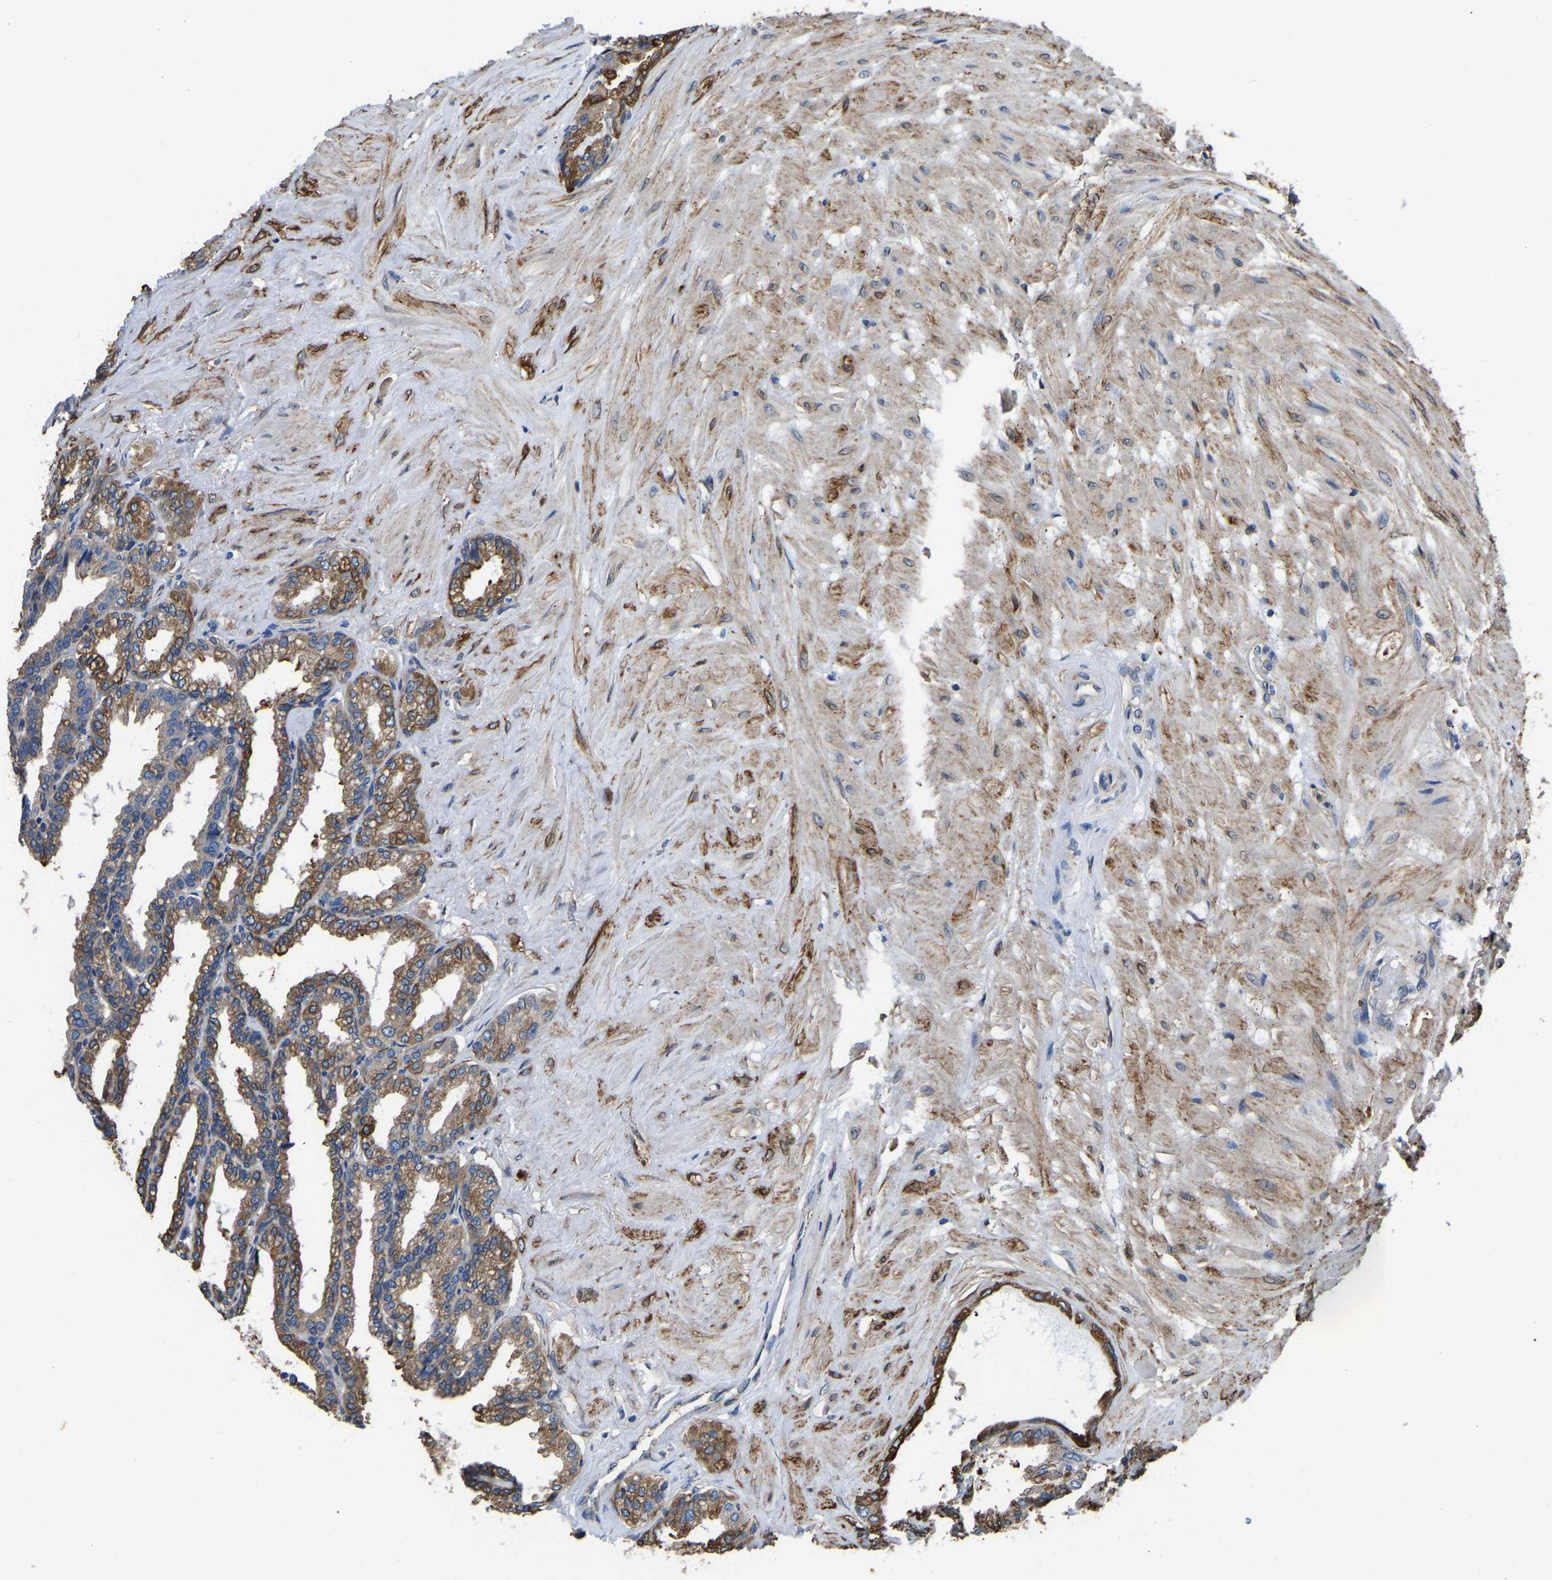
{"staining": {"intensity": "moderate", "quantity": "25%-75%", "location": "cytoplasmic/membranous"}, "tissue": "seminal vesicle", "cell_type": "Glandular cells", "image_type": "normal", "snomed": [{"axis": "morphology", "description": "Normal tissue, NOS"}, {"axis": "topography", "description": "Seminal veicle"}], "caption": "The image displays staining of unremarkable seminal vesicle, revealing moderate cytoplasmic/membranous protein staining (brown color) within glandular cells. (DAB IHC with brightfield microscopy, high magnification).", "gene": "ARL6IP5", "patient": {"sex": "male", "age": 46}}